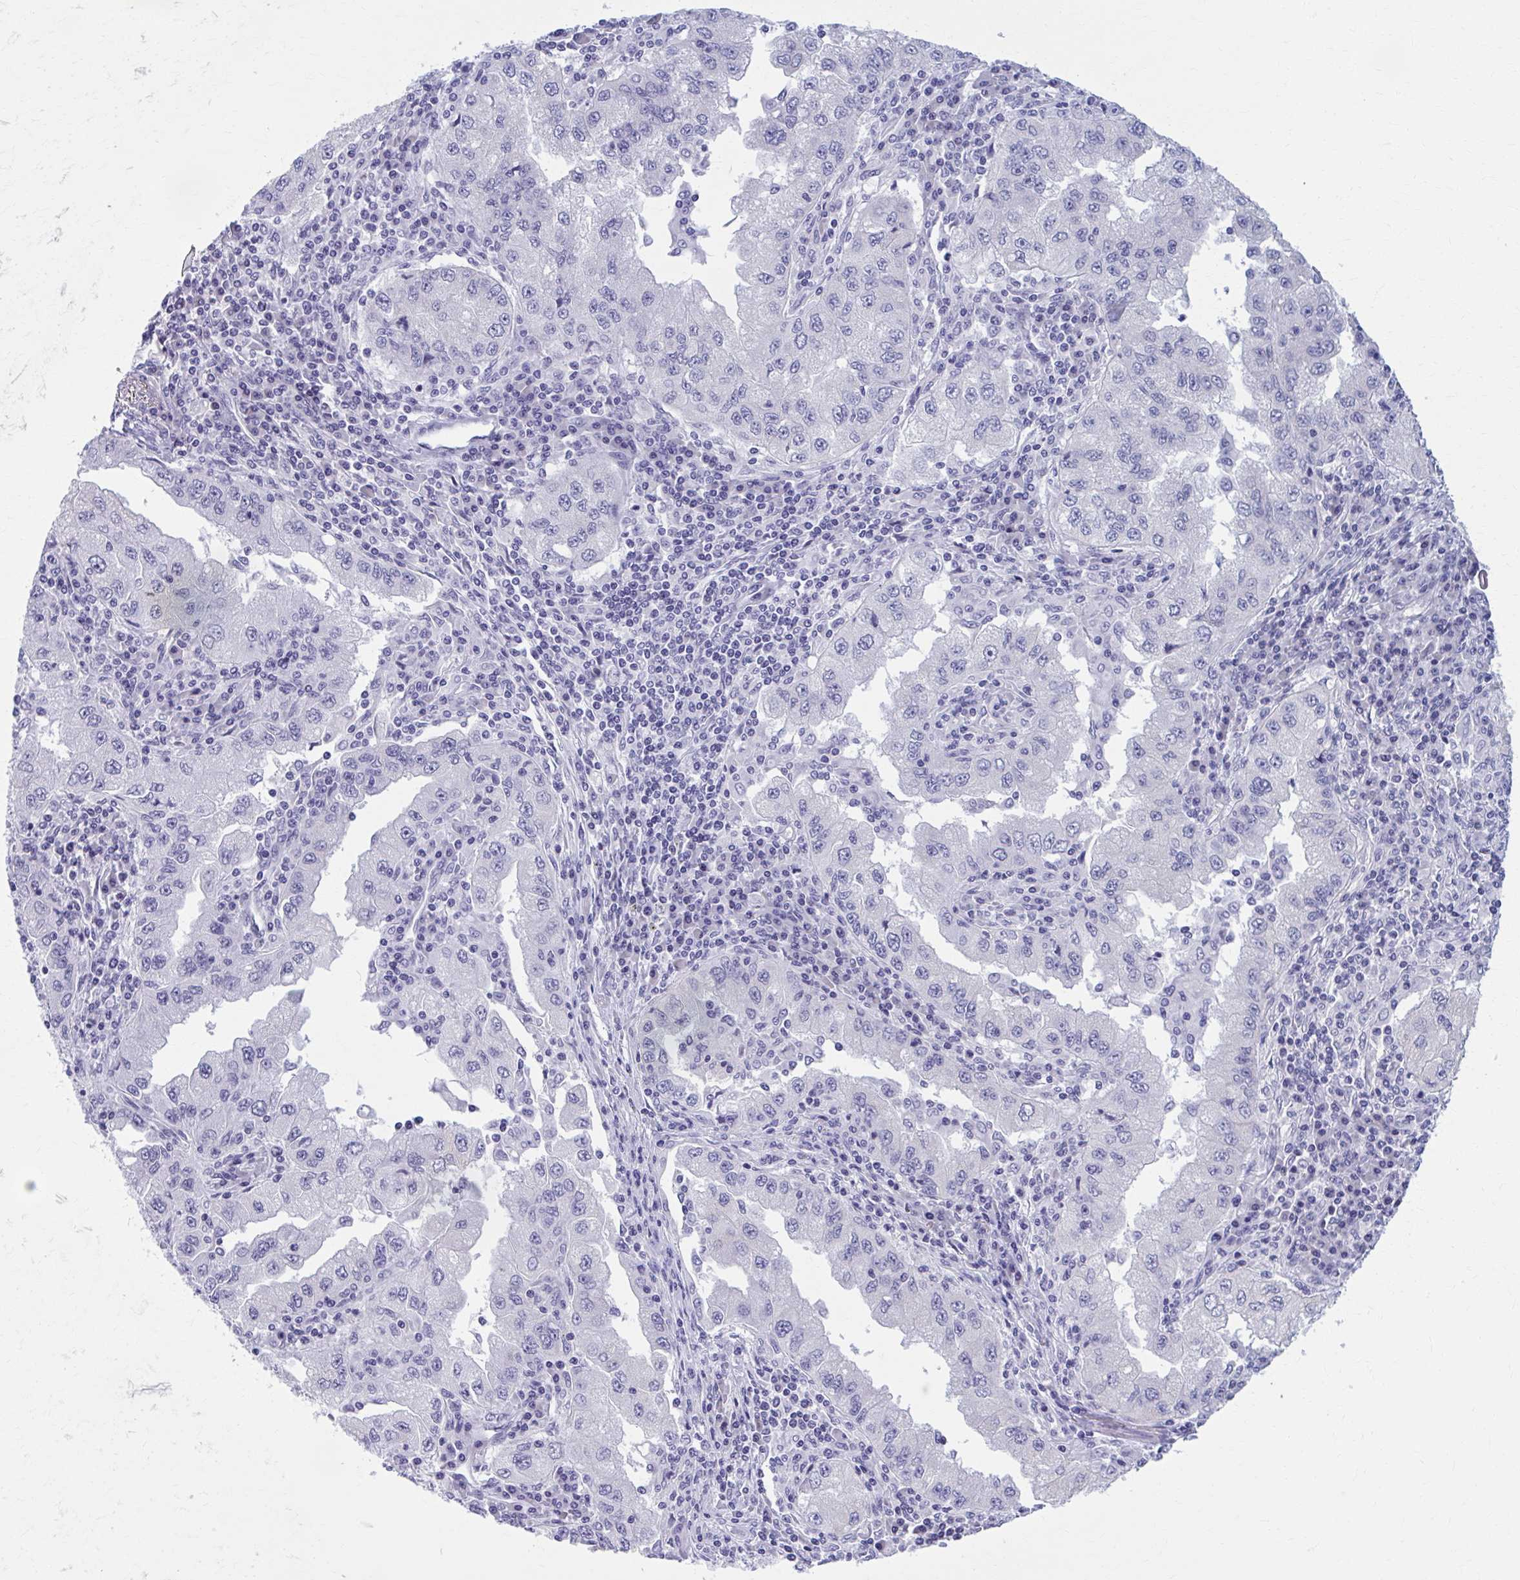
{"staining": {"intensity": "negative", "quantity": "none", "location": "none"}, "tissue": "lung cancer", "cell_type": "Tumor cells", "image_type": "cancer", "snomed": [{"axis": "morphology", "description": "Adenocarcinoma, NOS"}, {"axis": "morphology", "description": "Adenocarcinoma primary or metastatic"}, {"axis": "topography", "description": "Lung"}], "caption": "The IHC histopathology image has no significant staining in tumor cells of lung cancer tissue.", "gene": "CCDC105", "patient": {"sex": "male", "age": 74}}